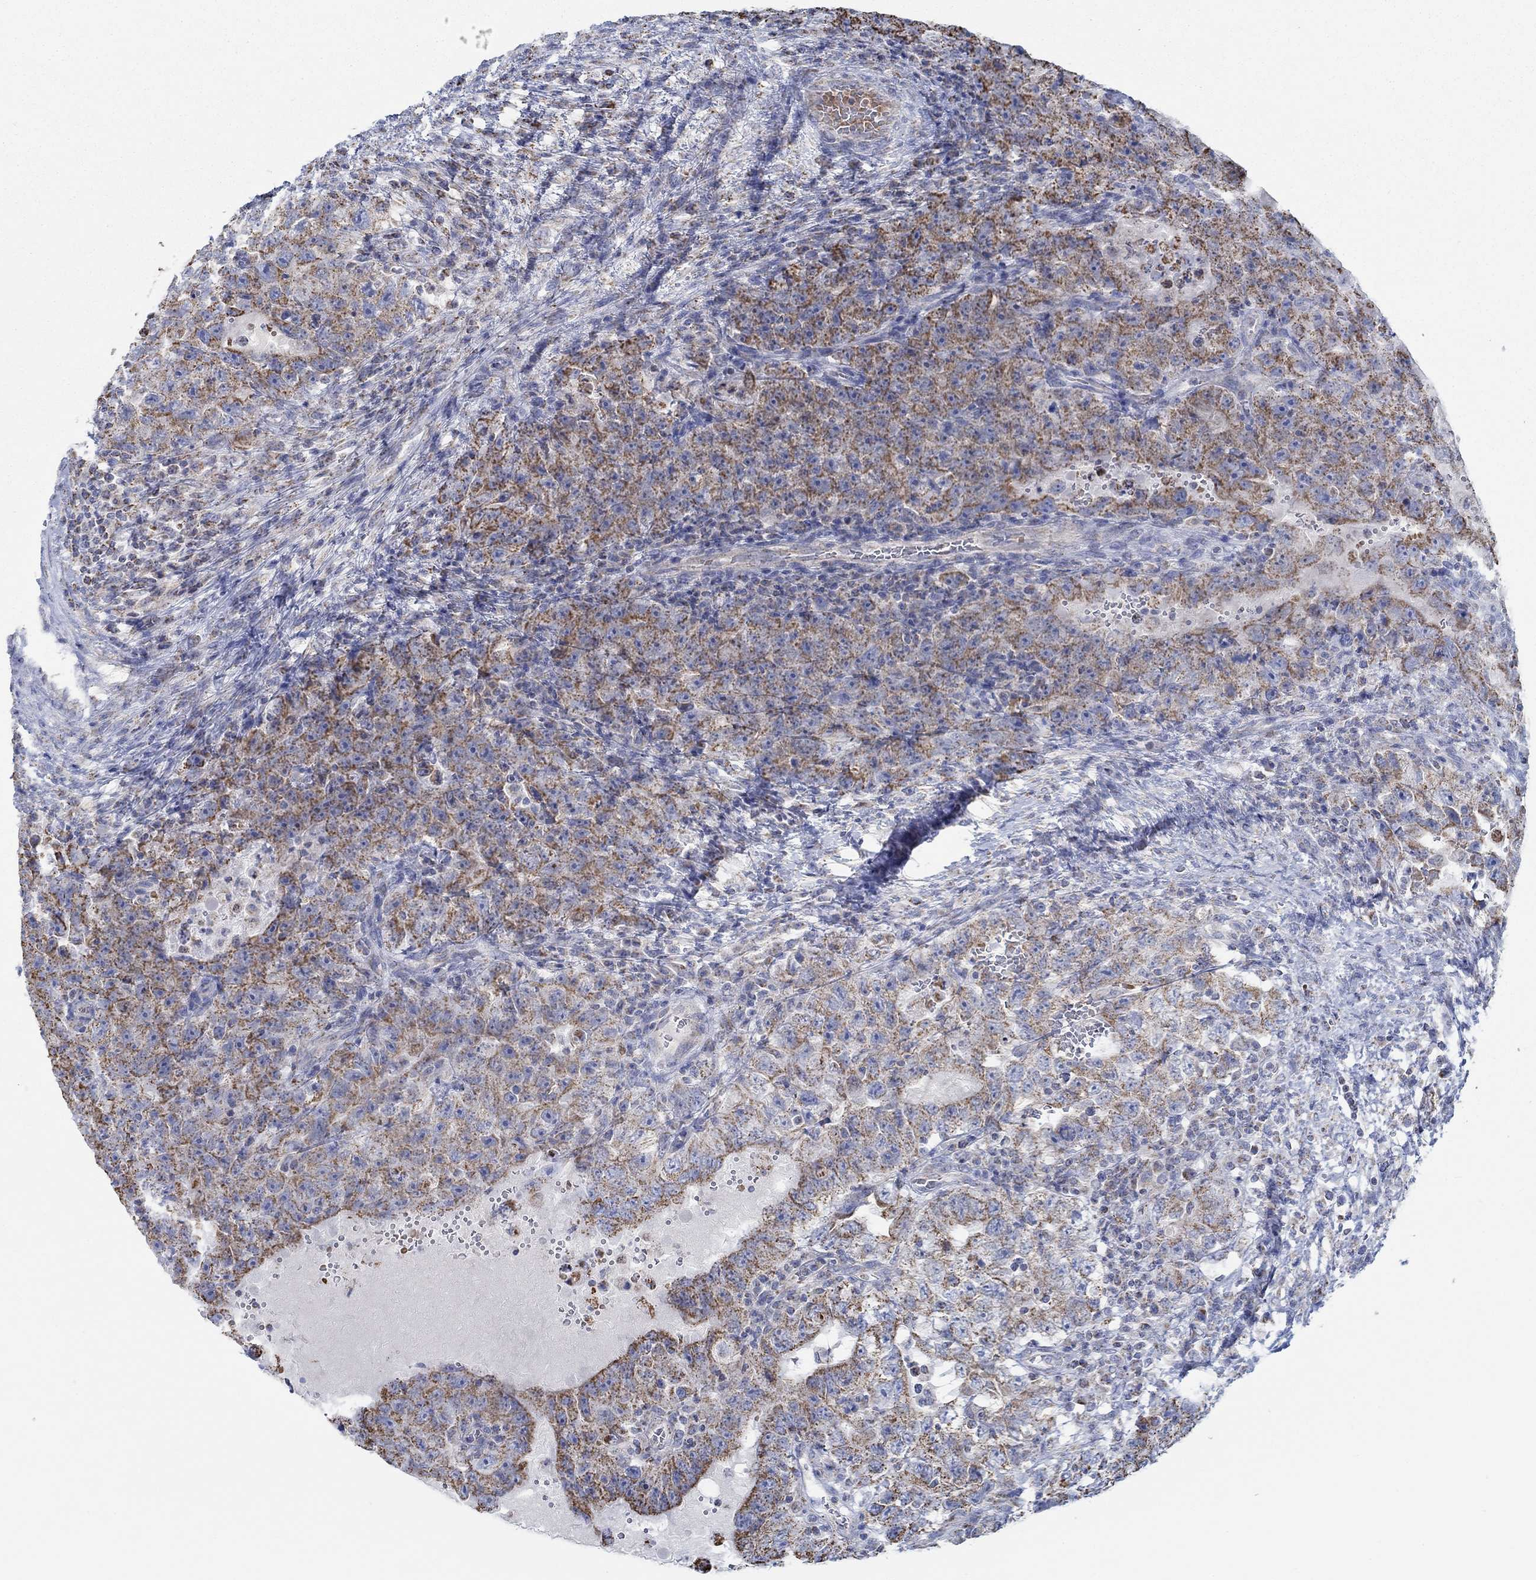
{"staining": {"intensity": "moderate", "quantity": ">75%", "location": "cytoplasmic/membranous"}, "tissue": "testis cancer", "cell_type": "Tumor cells", "image_type": "cancer", "snomed": [{"axis": "morphology", "description": "Carcinoma, Embryonal, NOS"}, {"axis": "topography", "description": "Testis"}], "caption": "Protein staining of testis cancer (embryonal carcinoma) tissue displays moderate cytoplasmic/membranous staining in approximately >75% of tumor cells.", "gene": "GLOD5", "patient": {"sex": "male", "age": 26}}